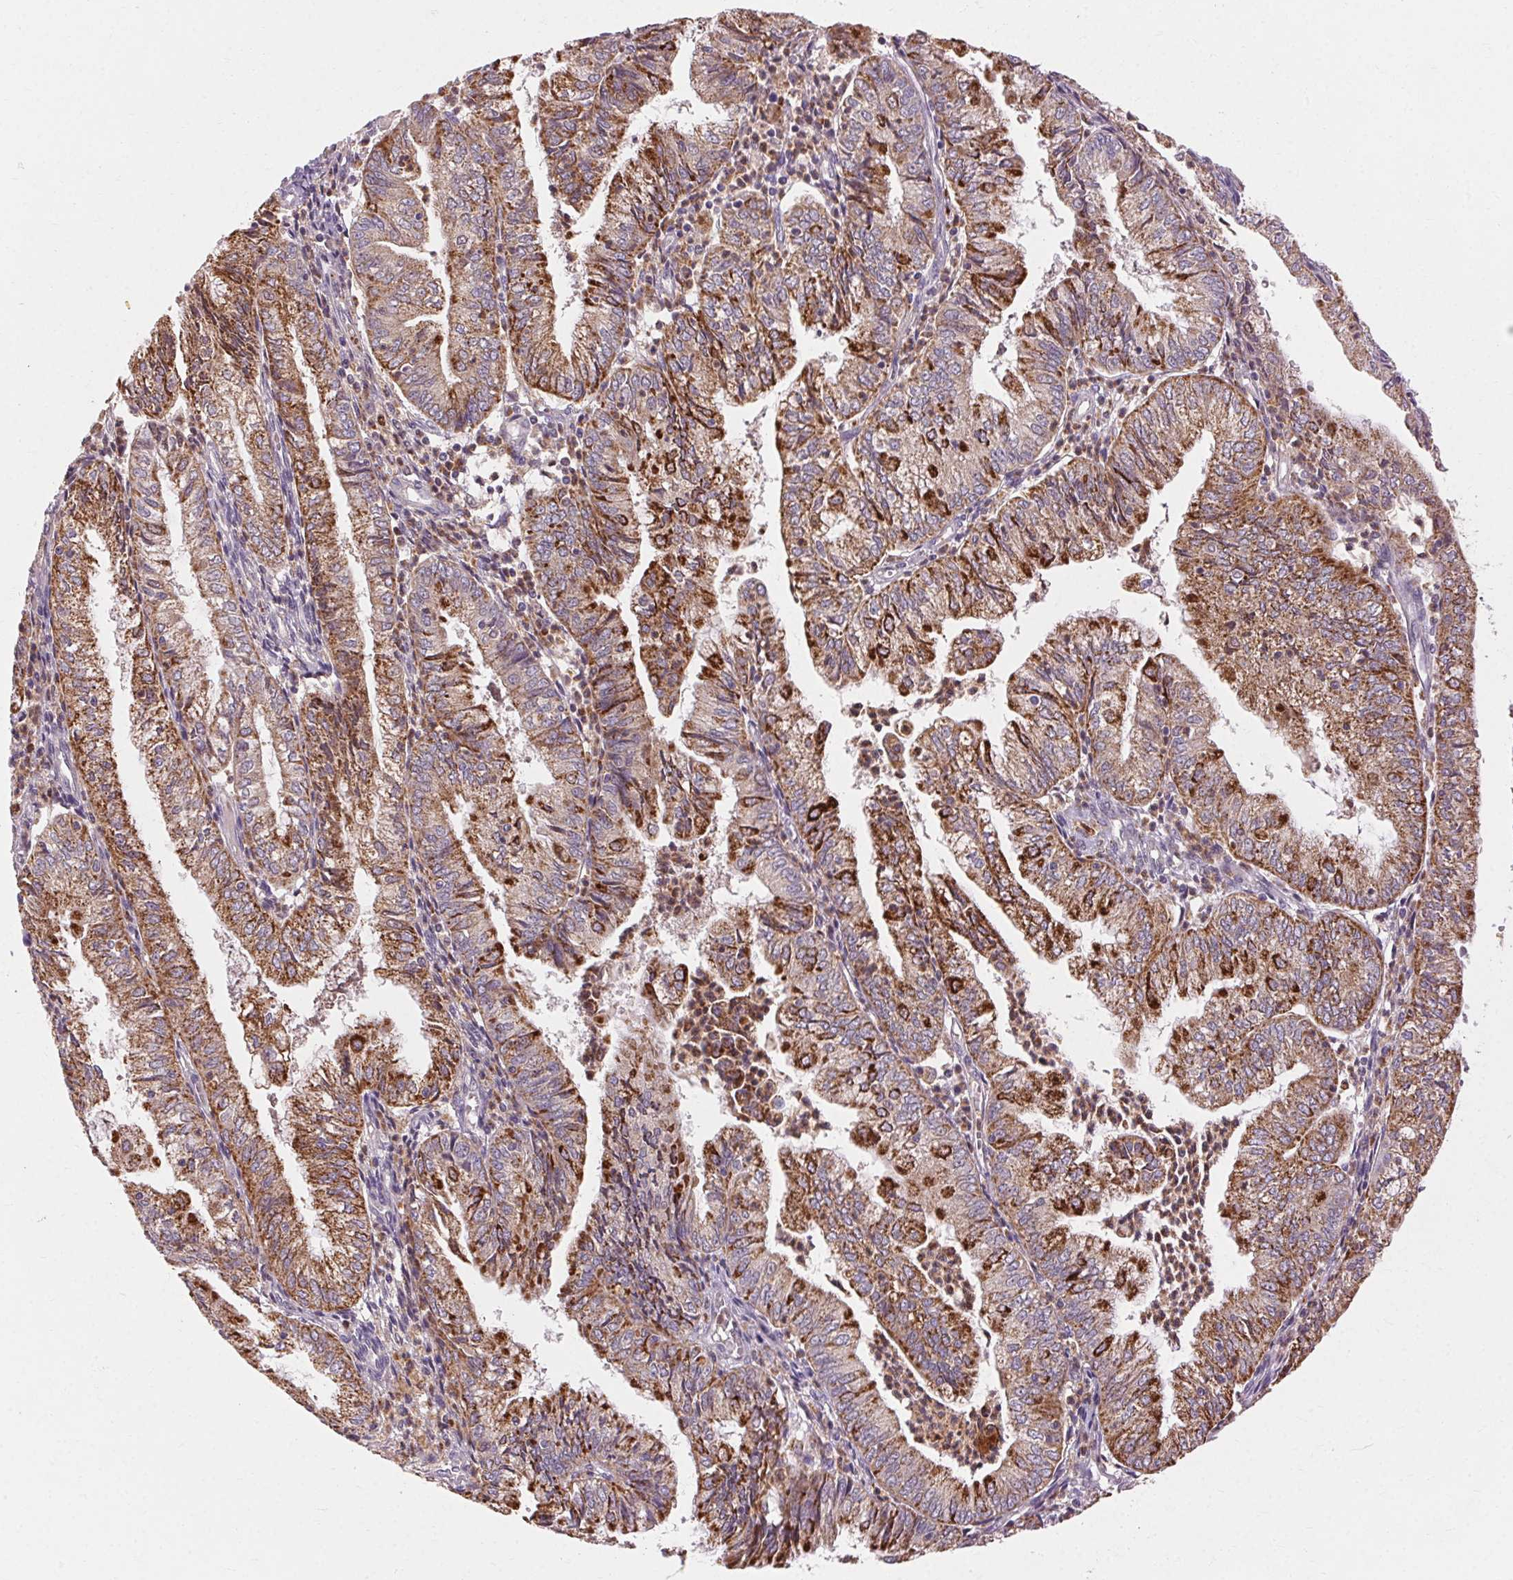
{"staining": {"intensity": "strong", "quantity": "25%-75%", "location": "cytoplasmic/membranous"}, "tissue": "endometrial cancer", "cell_type": "Tumor cells", "image_type": "cancer", "snomed": [{"axis": "morphology", "description": "Adenocarcinoma, NOS"}, {"axis": "topography", "description": "Endometrium"}], "caption": "DAB immunohistochemical staining of endometrial adenocarcinoma exhibits strong cytoplasmic/membranous protein staining in about 25%-75% of tumor cells.", "gene": "REP15", "patient": {"sex": "female", "age": 55}}